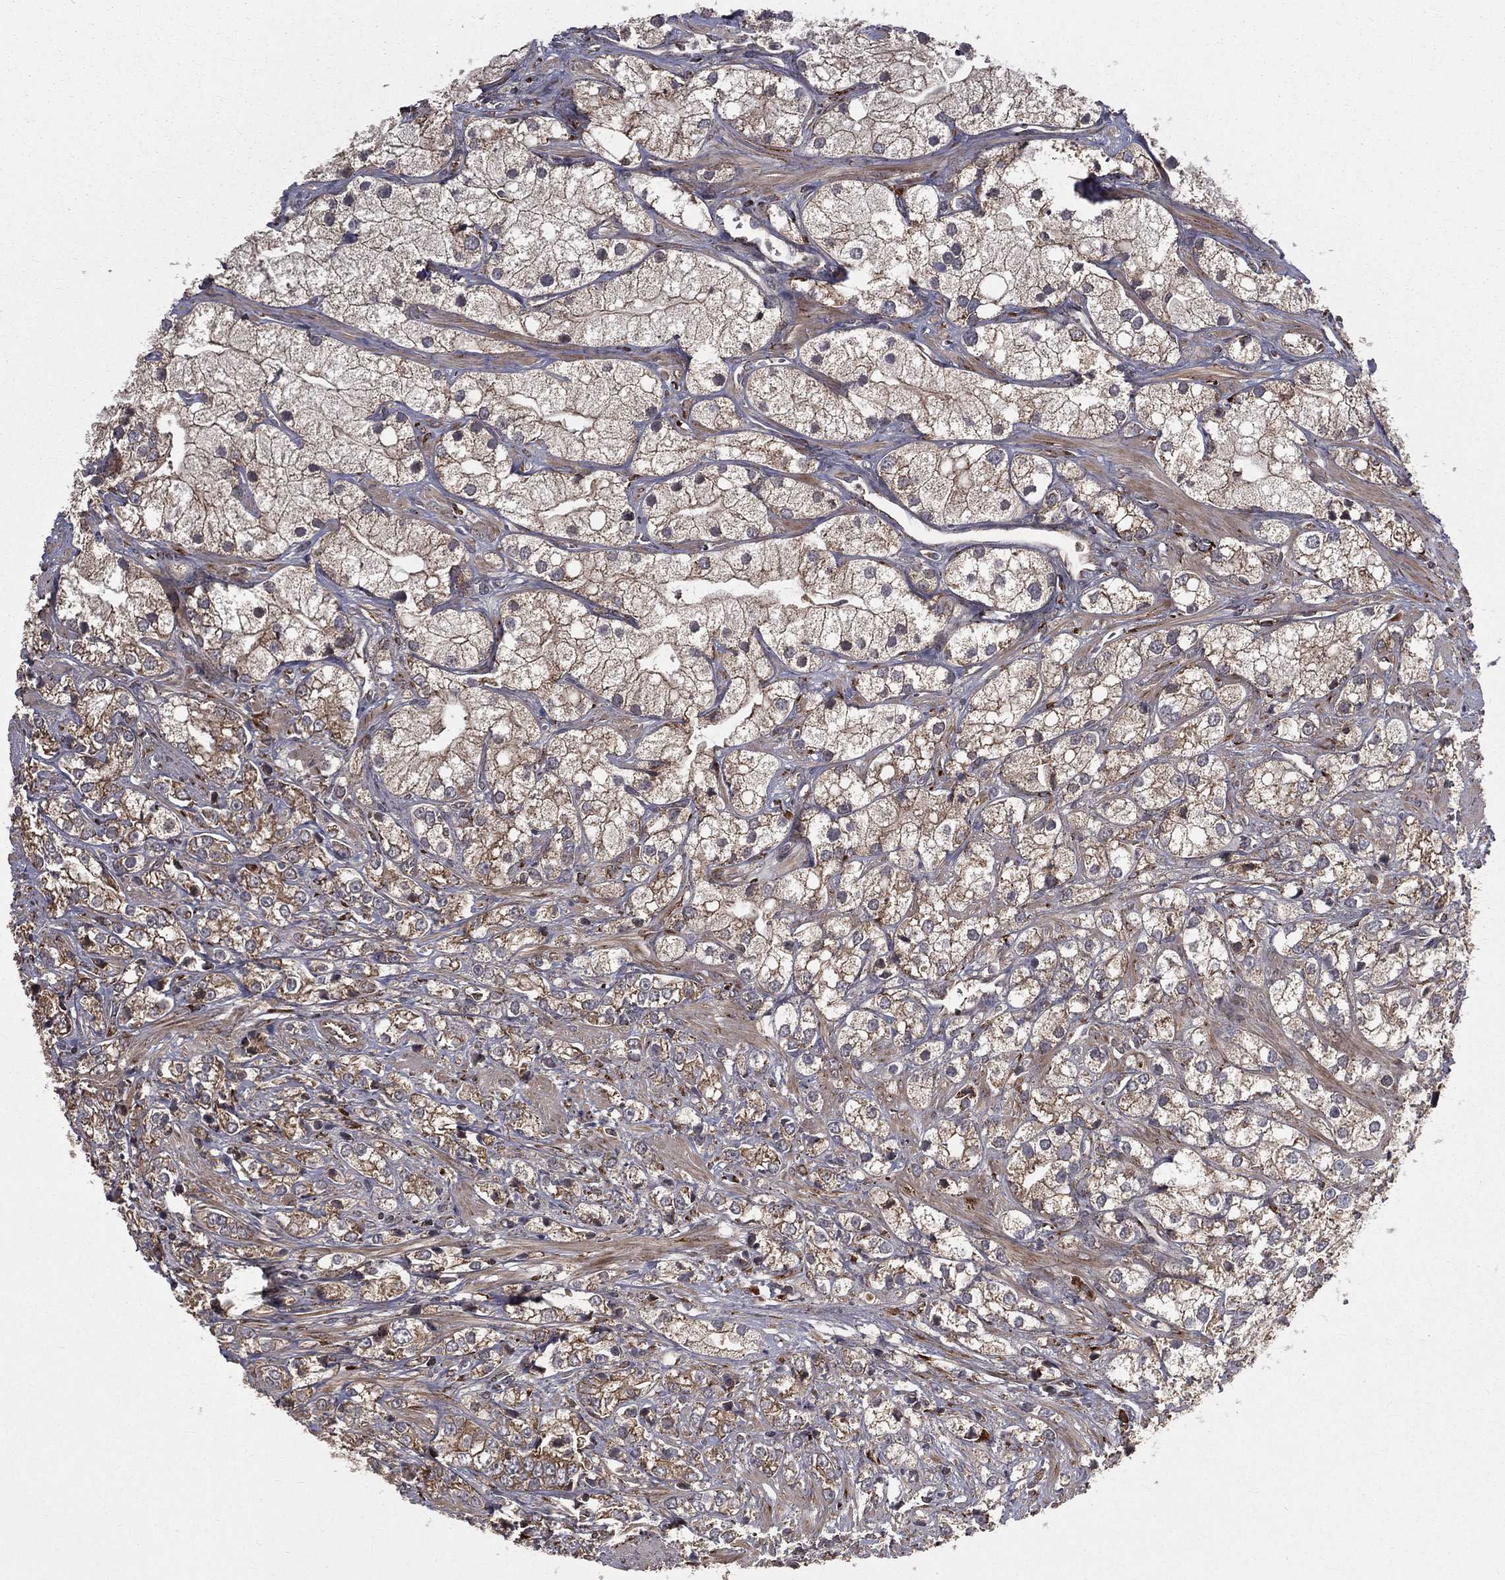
{"staining": {"intensity": "weak", "quantity": ">75%", "location": "cytoplasmic/membranous"}, "tissue": "prostate cancer", "cell_type": "Tumor cells", "image_type": "cancer", "snomed": [{"axis": "morphology", "description": "Adenocarcinoma, NOS"}, {"axis": "topography", "description": "Prostate and seminal vesicle, NOS"}, {"axis": "topography", "description": "Prostate"}], "caption": "This photomicrograph demonstrates prostate cancer (adenocarcinoma) stained with IHC to label a protein in brown. The cytoplasmic/membranous of tumor cells show weak positivity for the protein. Nuclei are counter-stained blue.", "gene": "OLFML1", "patient": {"sex": "male", "age": 79}}